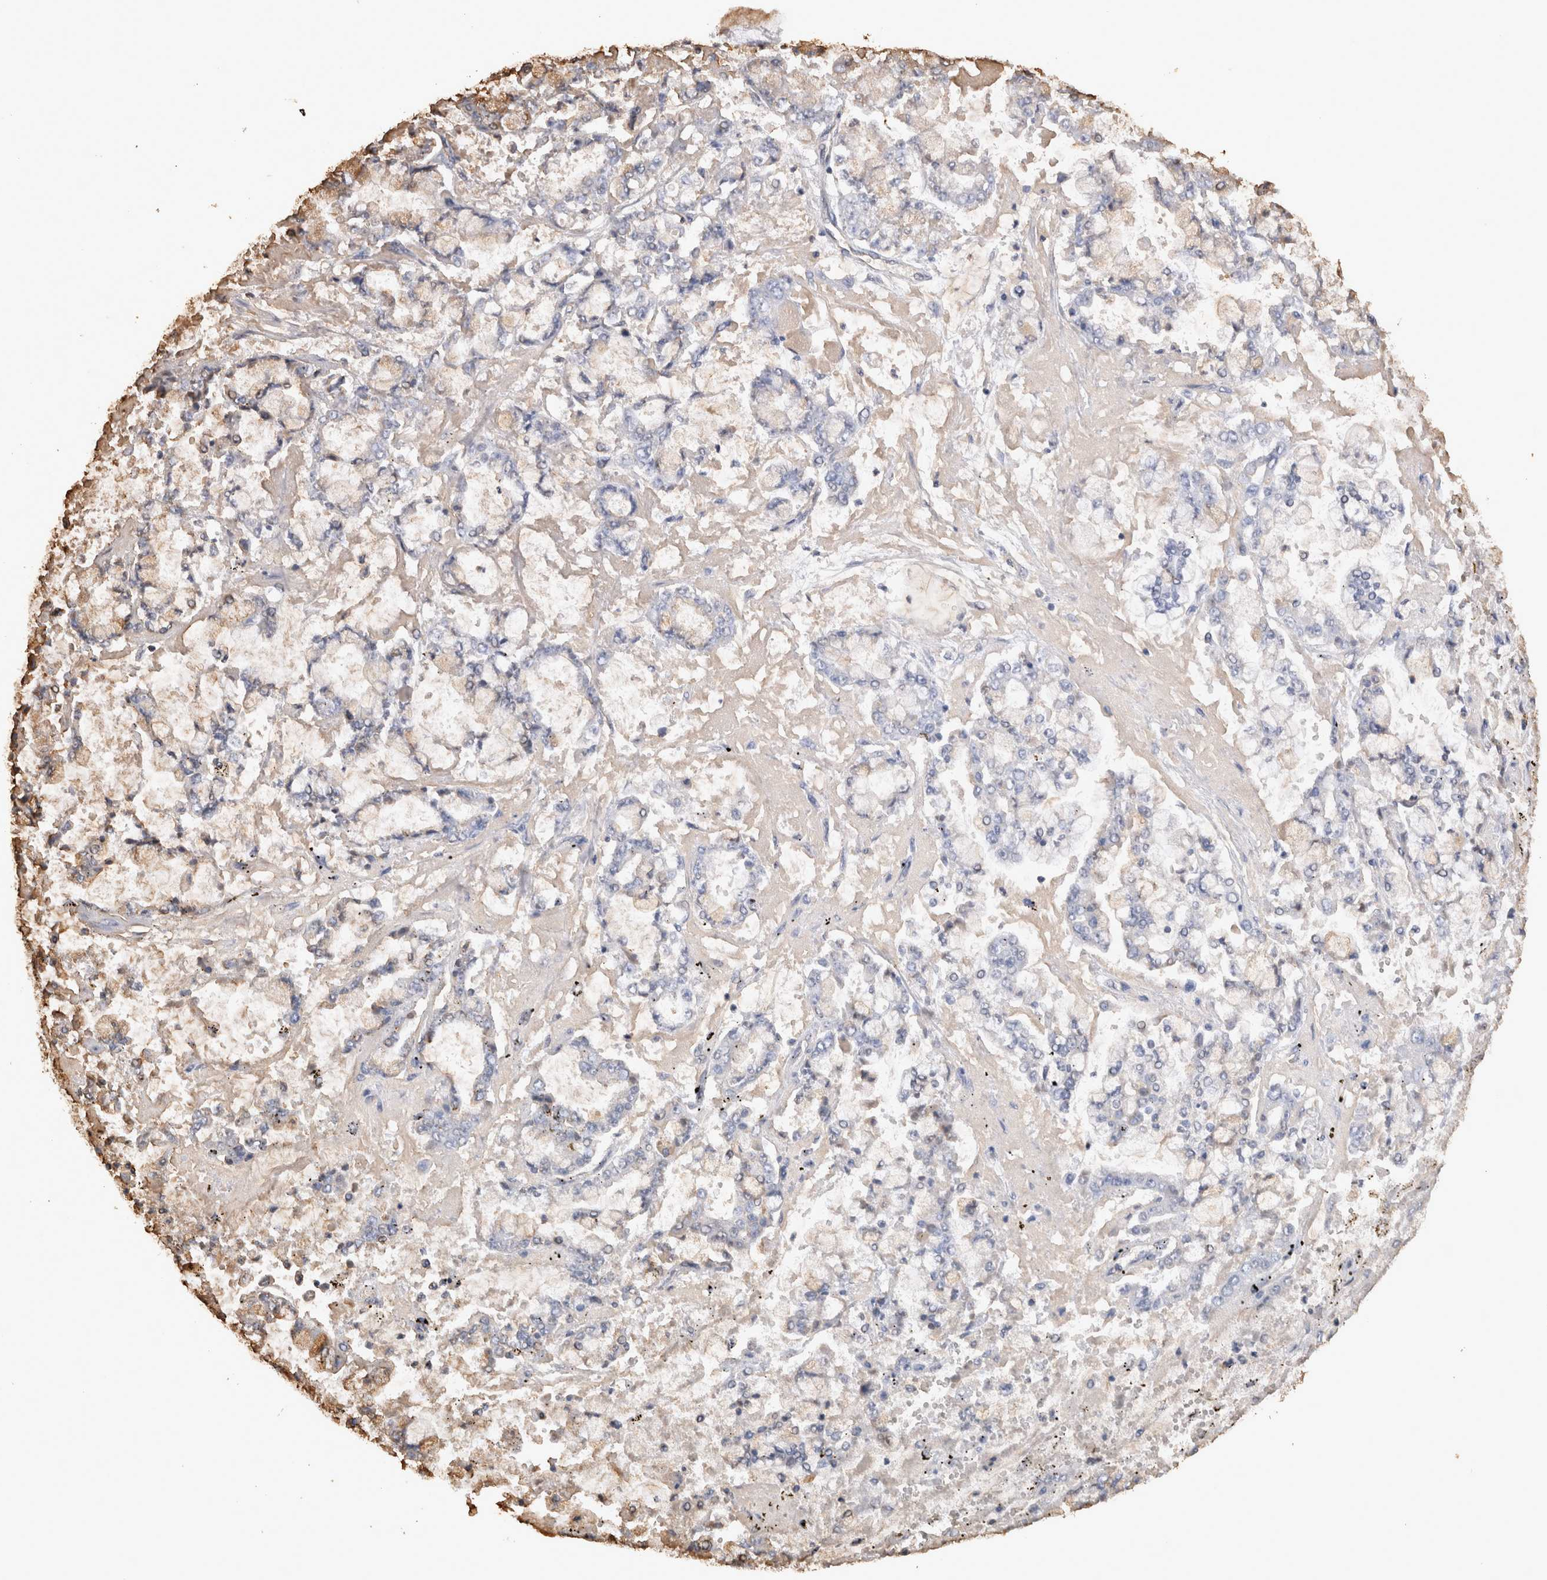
{"staining": {"intensity": "negative", "quantity": "none", "location": "none"}, "tissue": "stomach cancer", "cell_type": "Tumor cells", "image_type": "cancer", "snomed": [{"axis": "morphology", "description": "Adenocarcinoma, NOS"}, {"axis": "topography", "description": "Stomach"}], "caption": "Tumor cells show no significant protein positivity in stomach adenocarcinoma.", "gene": "IL17RC", "patient": {"sex": "male", "age": 76}}